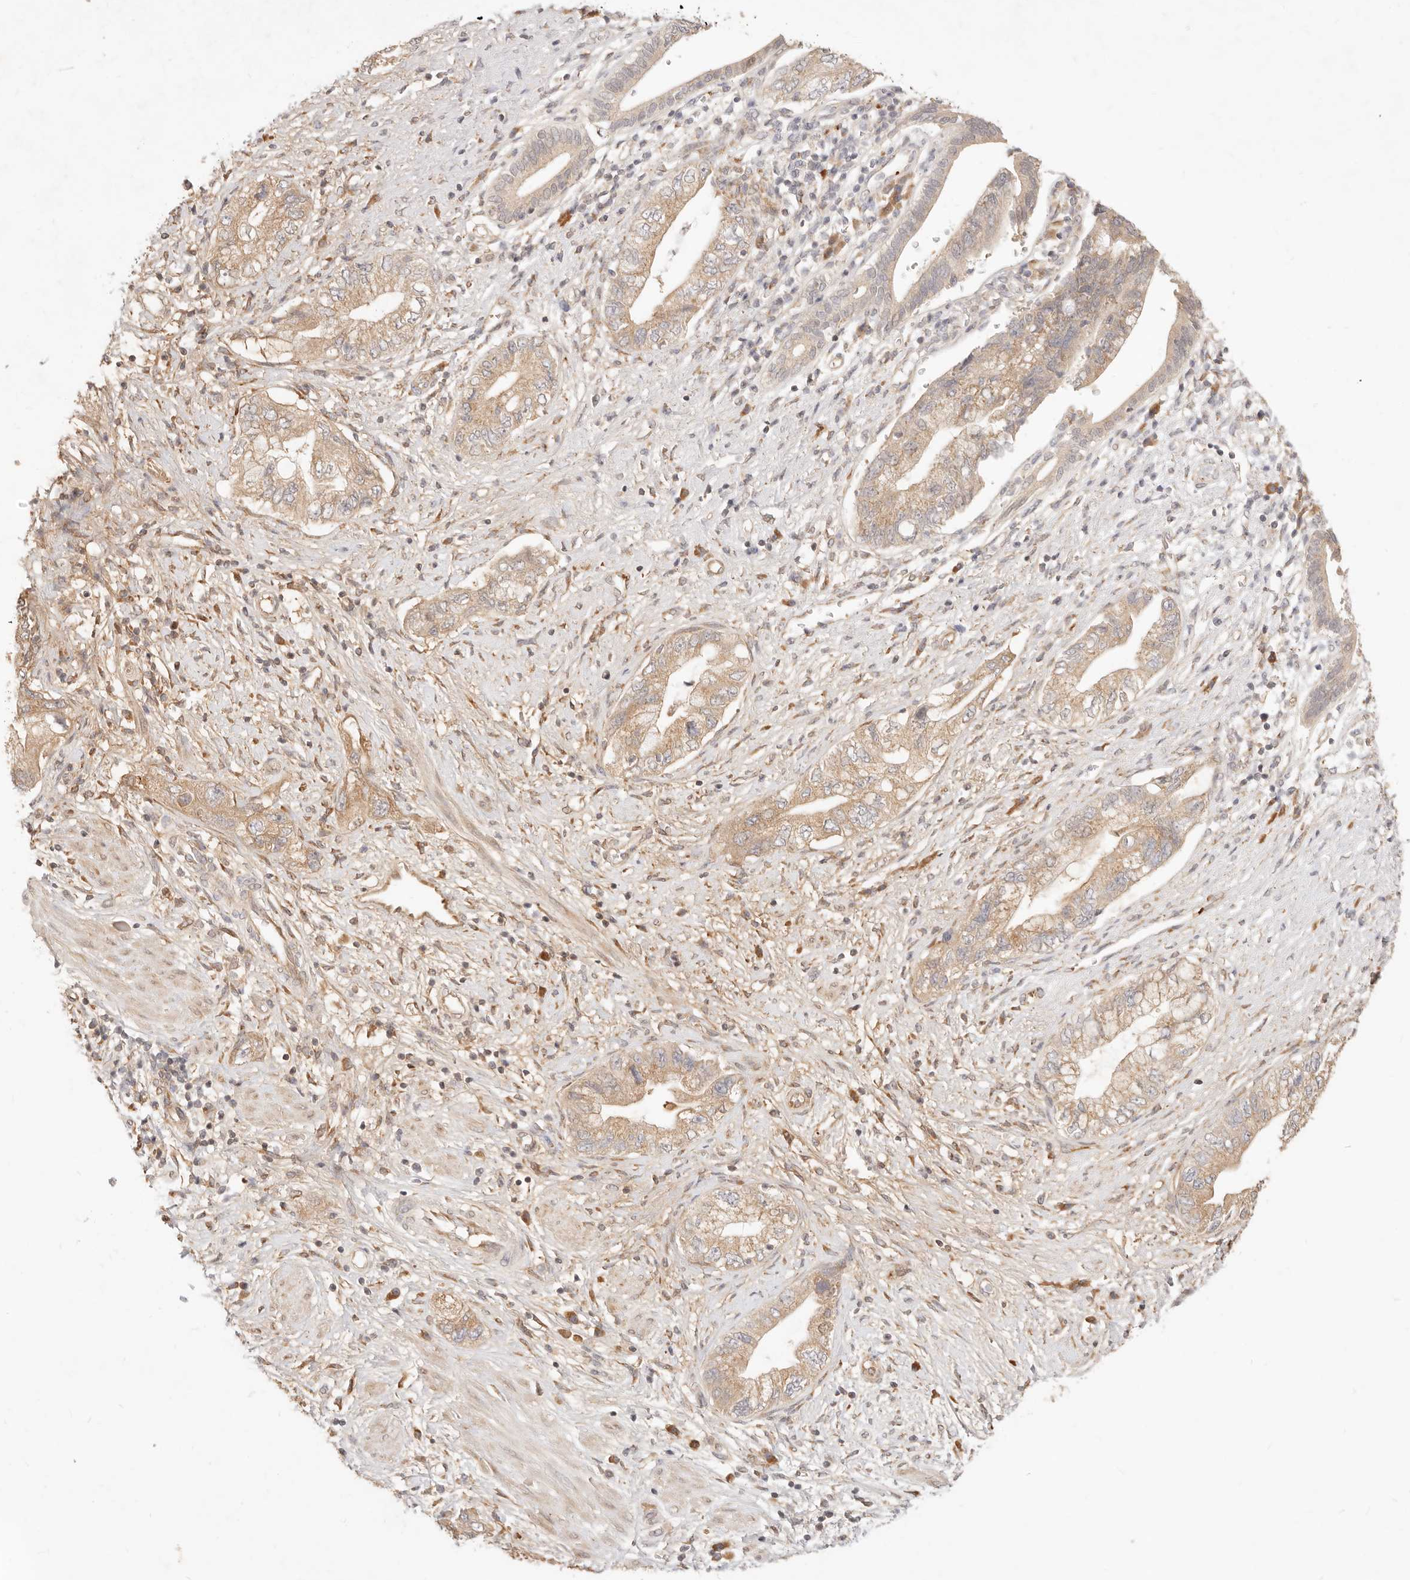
{"staining": {"intensity": "moderate", "quantity": ">75%", "location": "cytoplasmic/membranous"}, "tissue": "pancreatic cancer", "cell_type": "Tumor cells", "image_type": "cancer", "snomed": [{"axis": "morphology", "description": "Adenocarcinoma, NOS"}, {"axis": "topography", "description": "Pancreas"}], "caption": "There is medium levels of moderate cytoplasmic/membranous expression in tumor cells of pancreatic cancer, as demonstrated by immunohistochemical staining (brown color).", "gene": "UBXN10", "patient": {"sex": "female", "age": 73}}